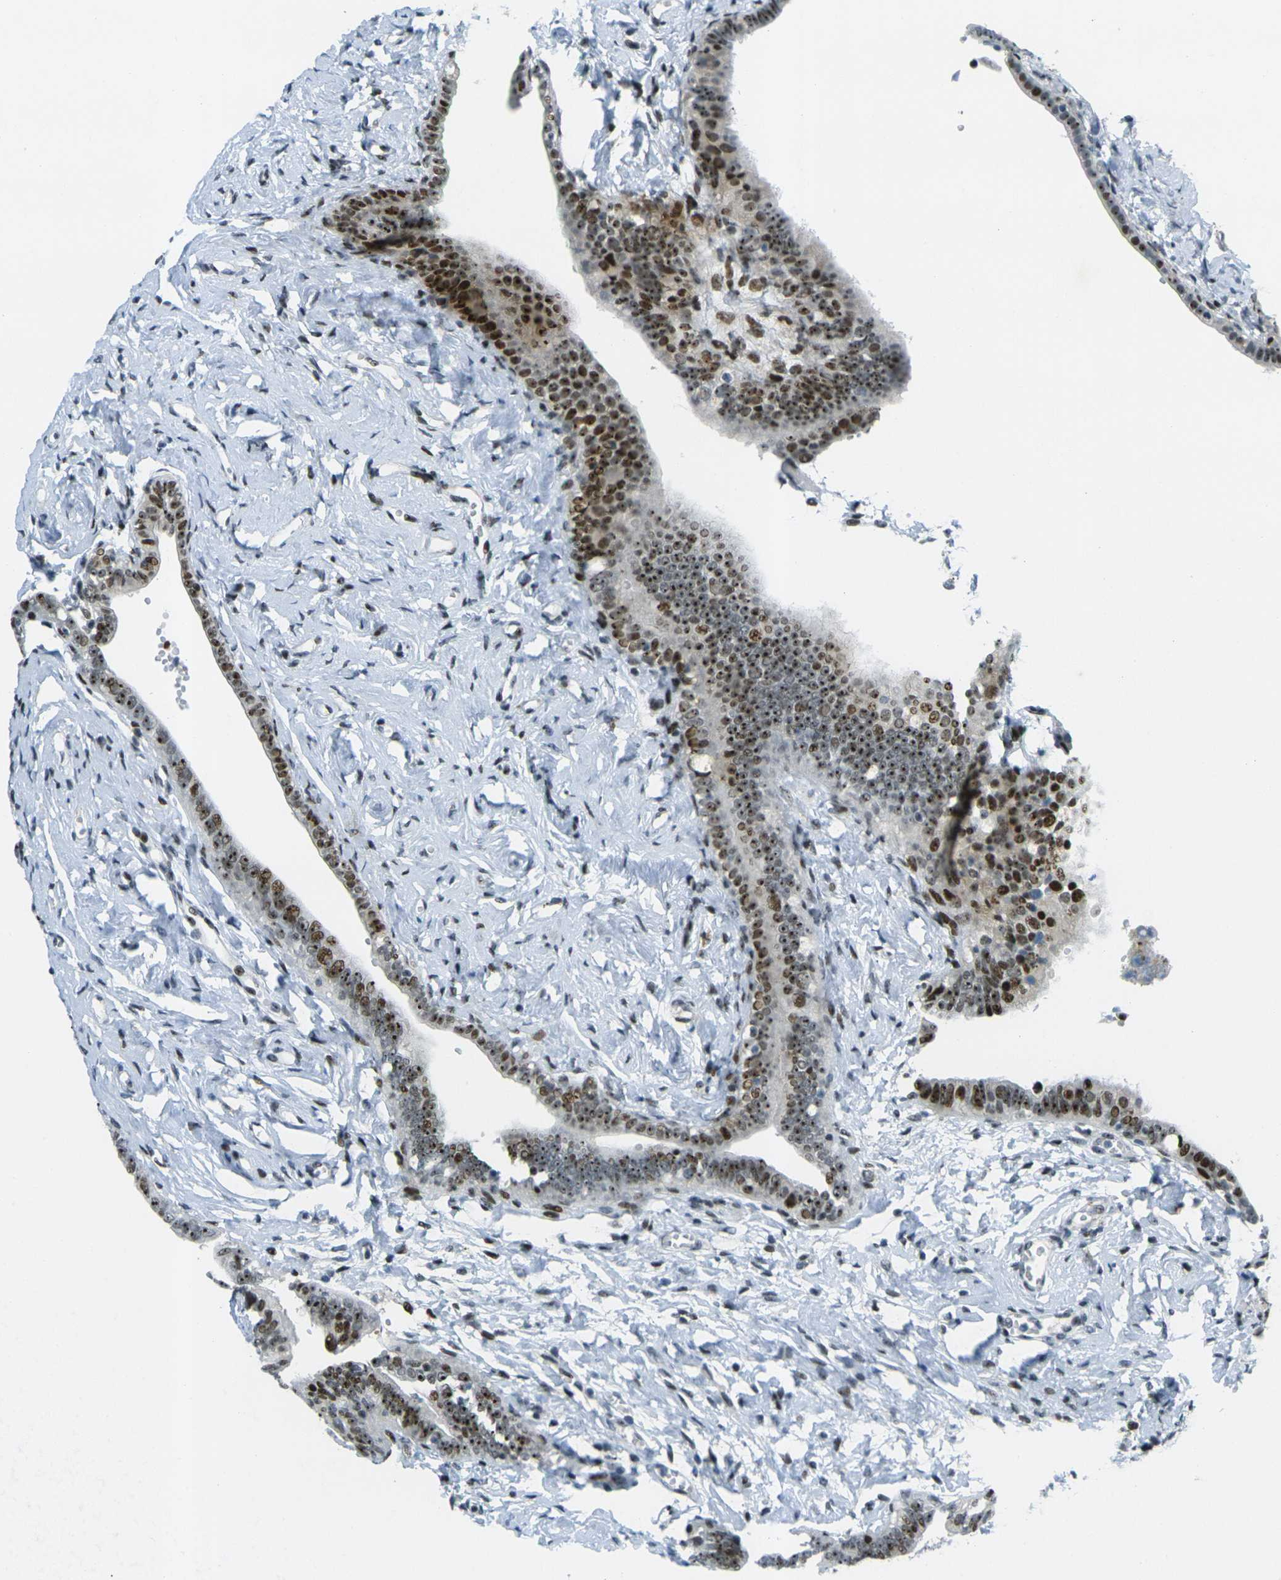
{"staining": {"intensity": "strong", "quantity": ">75%", "location": "nuclear"}, "tissue": "fallopian tube", "cell_type": "Glandular cells", "image_type": "normal", "snomed": [{"axis": "morphology", "description": "Normal tissue, NOS"}, {"axis": "topography", "description": "Fallopian tube"}], "caption": "Fallopian tube stained for a protein displays strong nuclear positivity in glandular cells. (brown staining indicates protein expression, while blue staining denotes nuclei).", "gene": "UBE2C", "patient": {"sex": "female", "age": 71}}